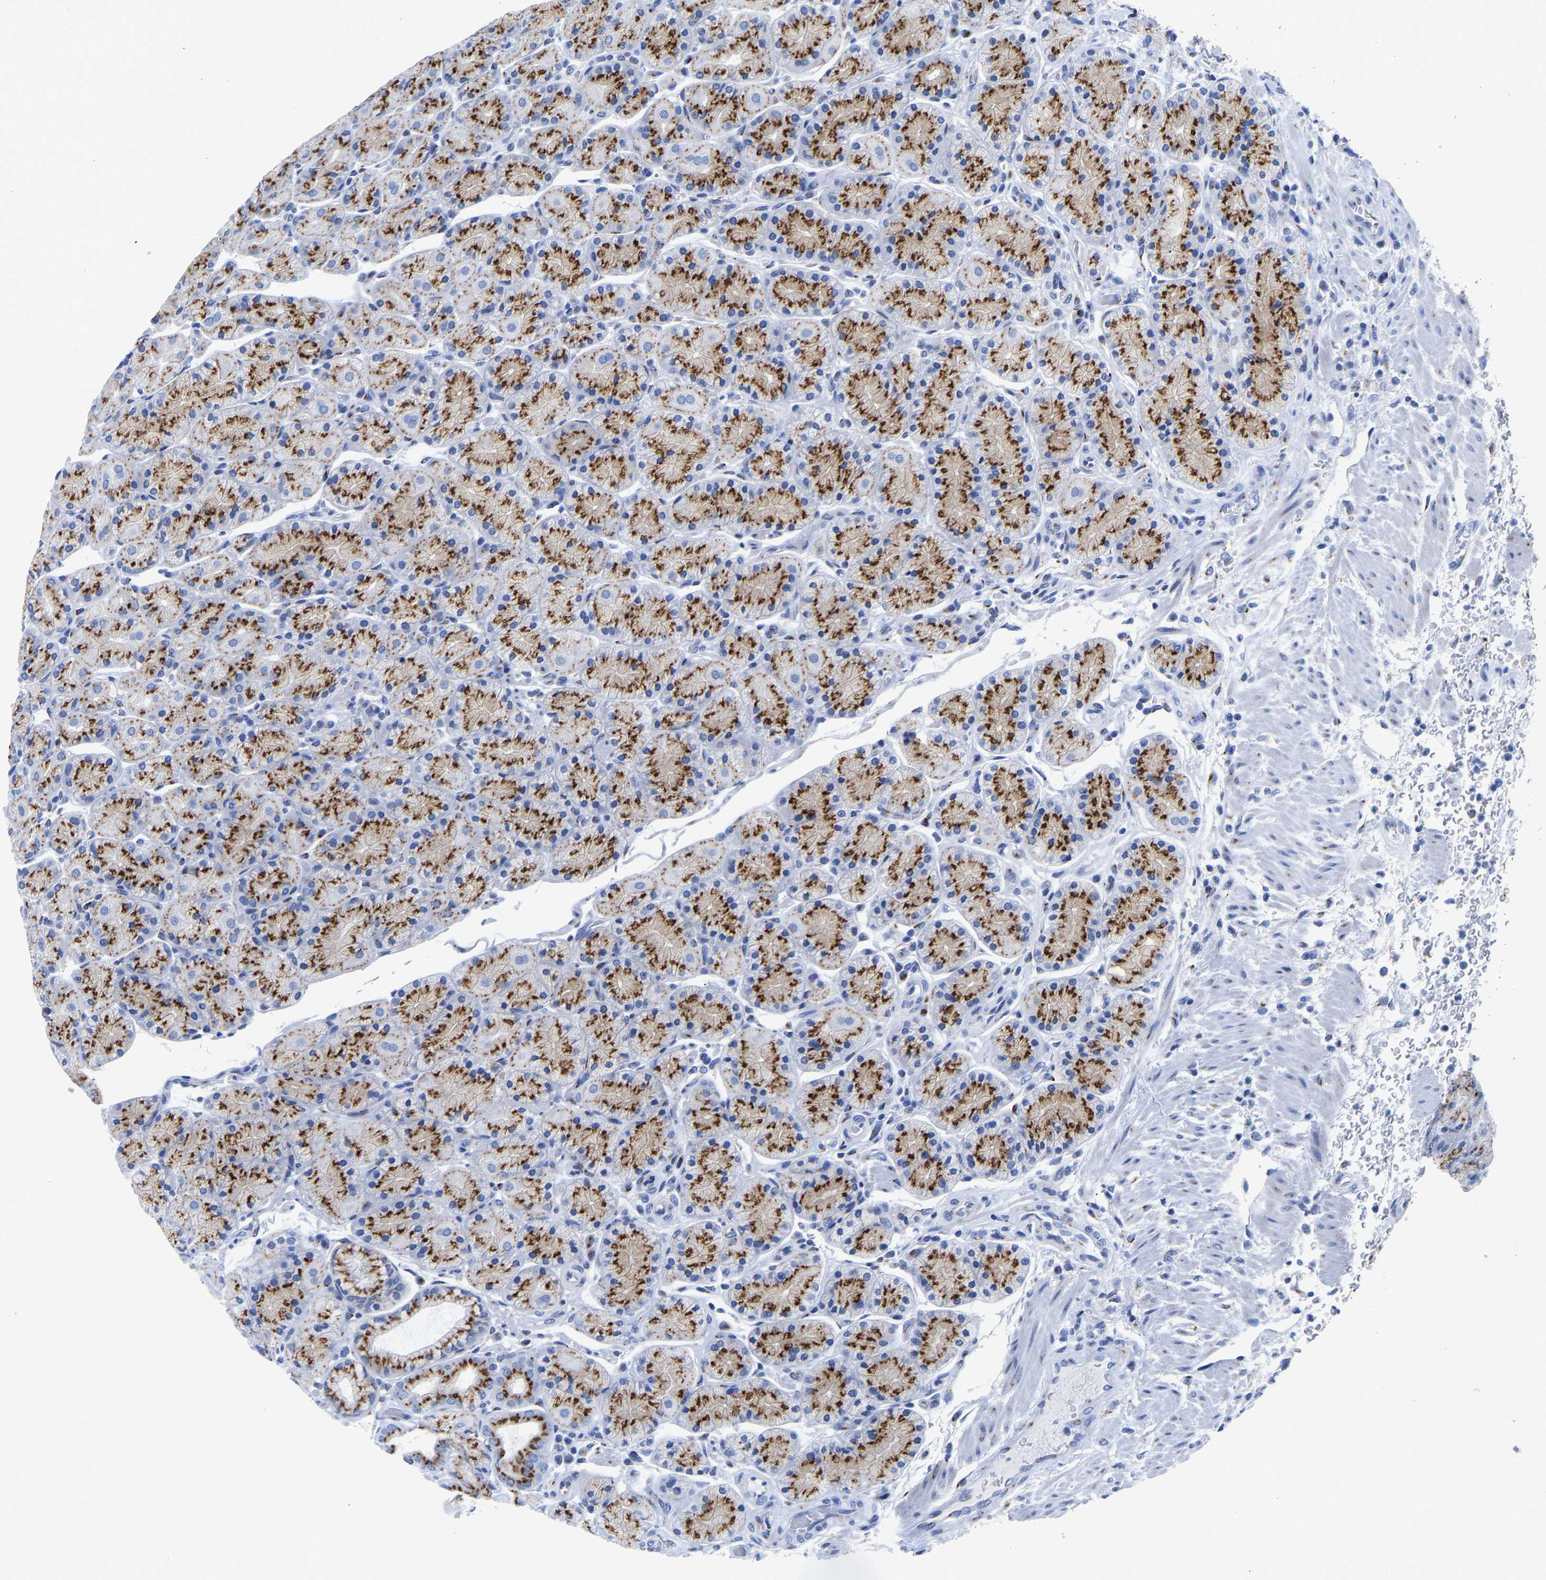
{"staining": {"intensity": "strong", "quantity": ">75%", "location": "cytoplasmic/membranous"}, "tissue": "stomach", "cell_type": "Glandular cells", "image_type": "normal", "snomed": [{"axis": "morphology", "description": "Normal tissue, NOS"}, {"axis": "morphology", "description": "Carcinoid, malignant, NOS"}, {"axis": "topography", "description": "Stomach, upper"}], "caption": "High-magnification brightfield microscopy of unremarkable stomach stained with DAB (brown) and counterstained with hematoxylin (blue). glandular cells exhibit strong cytoplasmic/membranous expression is seen in about>75% of cells. Using DAB (3,3'-diaminobenzidine) (brown) and hematoxylin (blue) stains, captured at high magnification using brightfield microscopy.", "gene": "TMEM87A", "patient": {"sex": "male", "age": 39}}